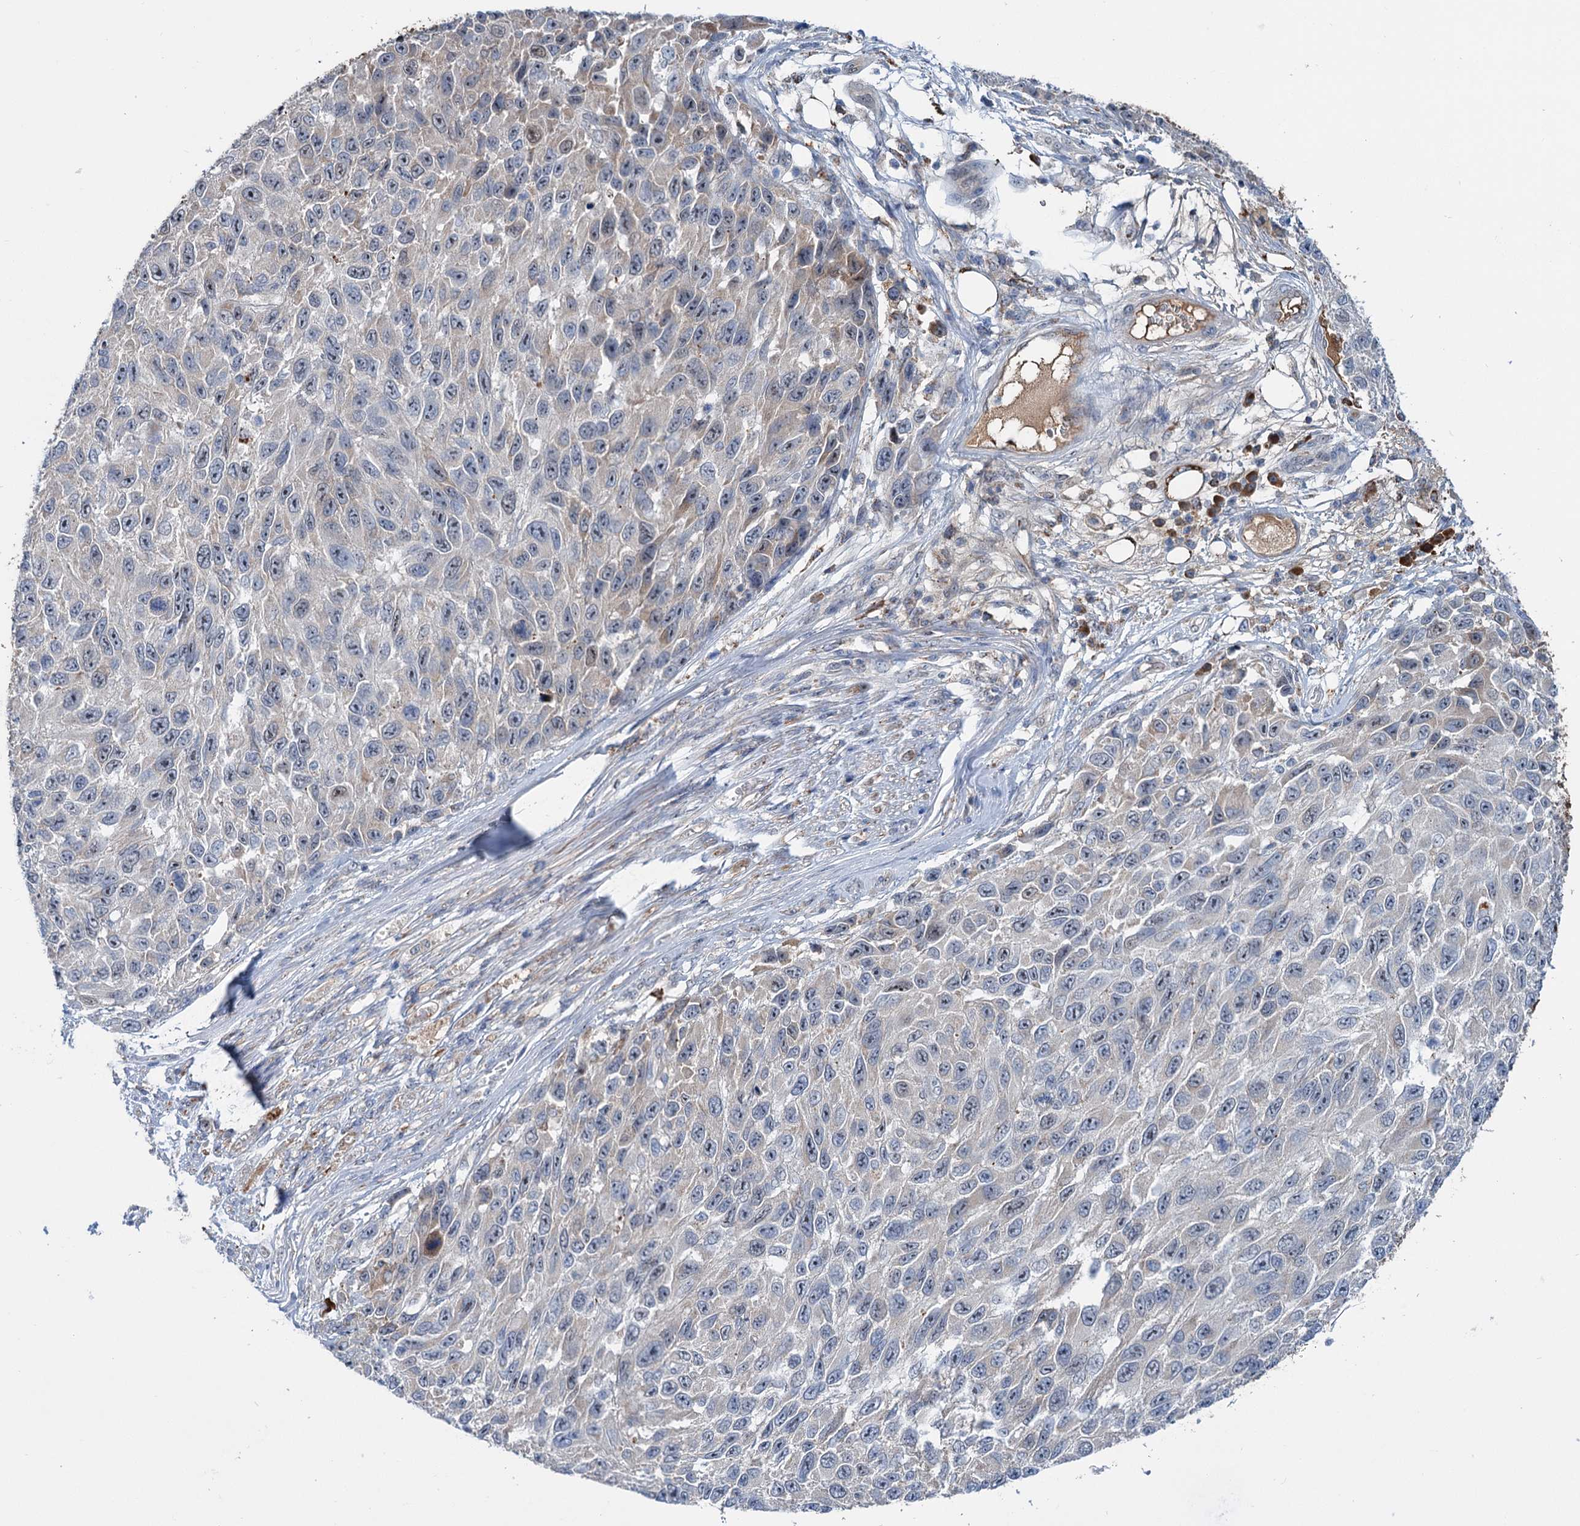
{"staining": {"intensity": "weak", "quantity": "<25%", "location": "cytoplasmic/membranous"}, "tissue": "melanoma", "cell_type": "Tumor cells", "image_type": "cancer", "snomed": [{"axis": "morphology", "description": "Normal tissue, NOS"}, {"axis": "morphology", "description": "Malignant melanoma, NOS"}, {"axis": "topography", "description": "Skin"}], "caption": "Tumor cells show no significant protein expression in malignant melanoma.", "gene": "LPIN1", "patient": {"sex": "female", "age": 96}}